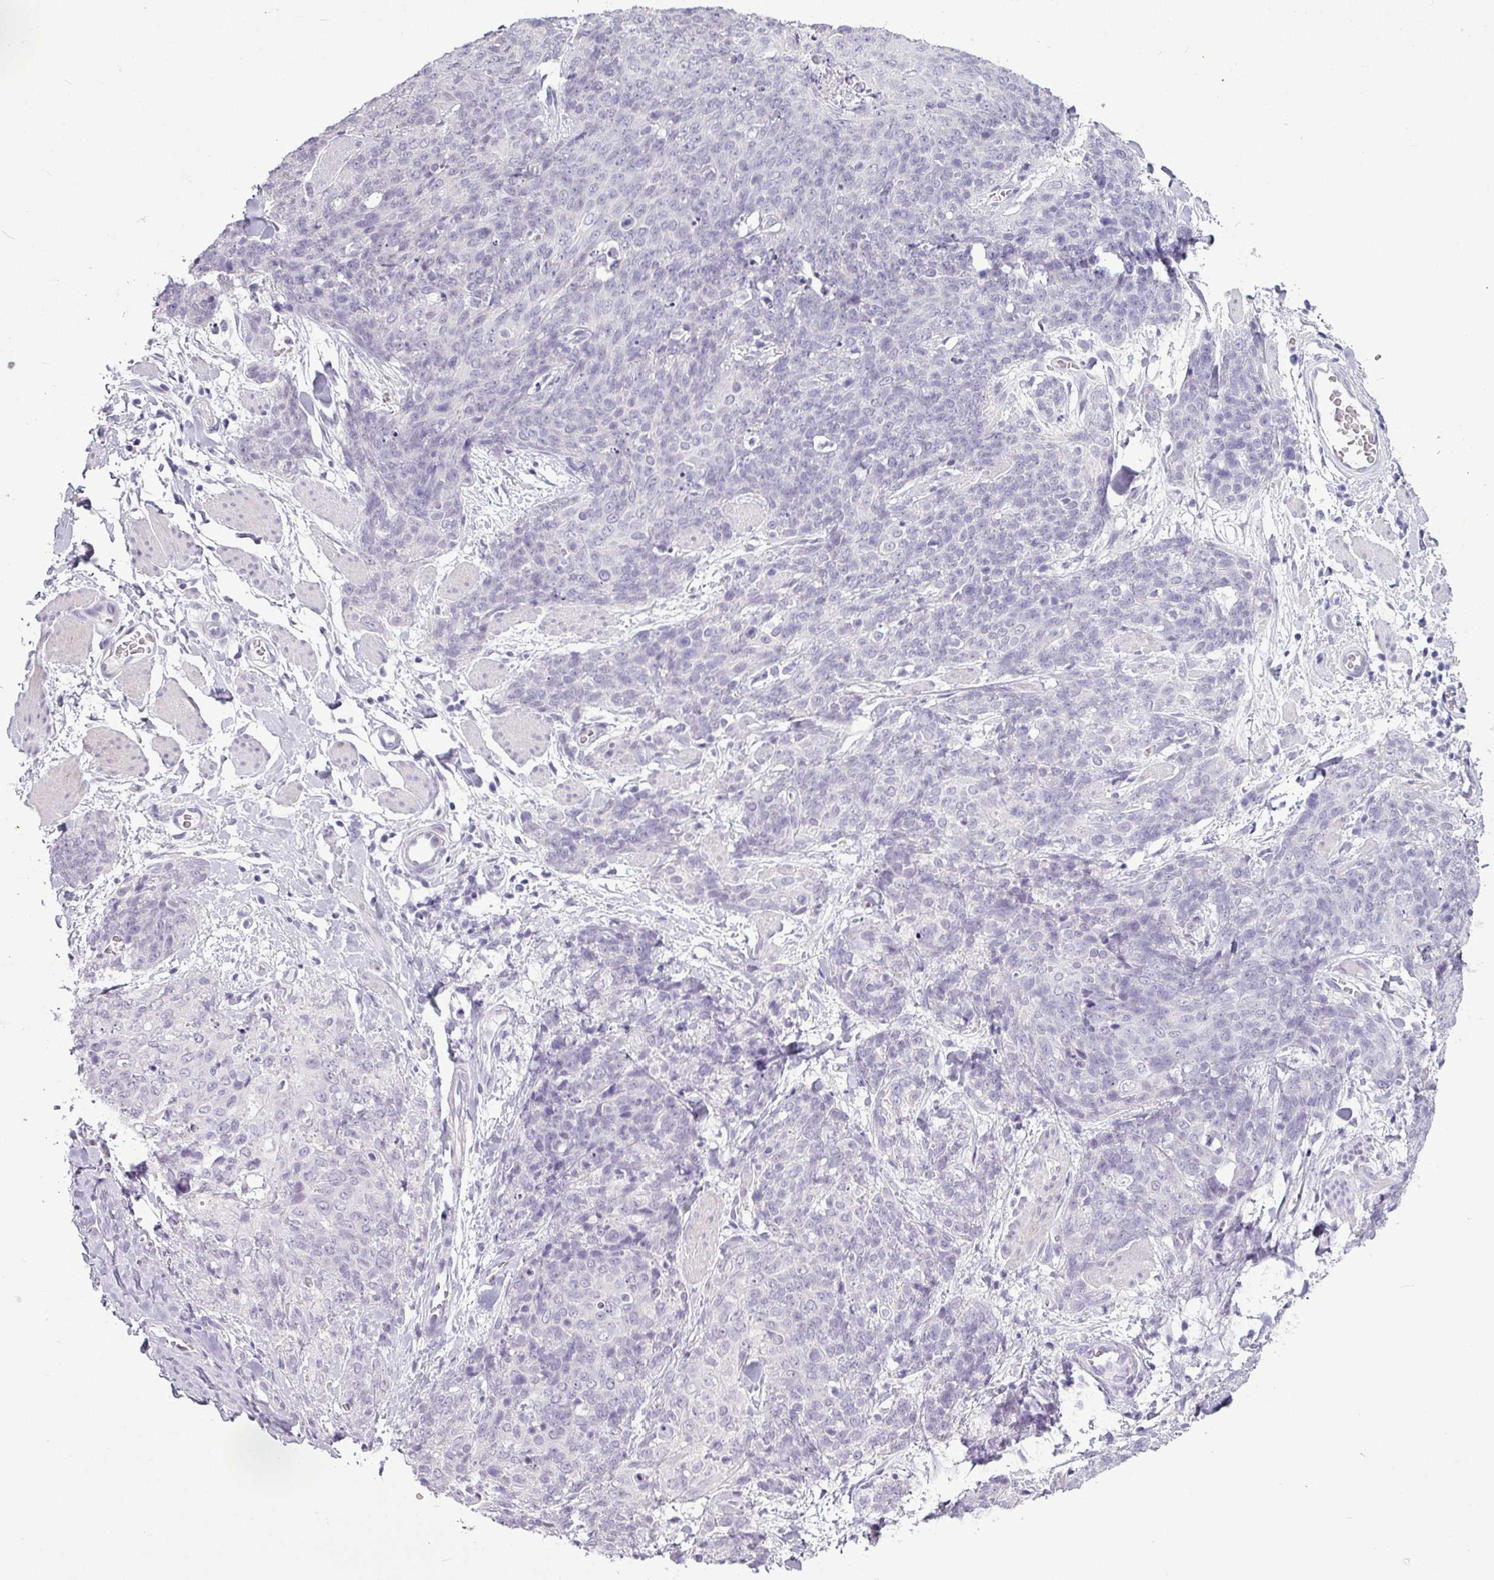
{"staining": {"intensity": "negative", "quantity": "none", "location": "none"}, "tissue": "skin cancer", "cell_type": "Tumor cells", "image_type": "cancer", "snomed": [{"axis": "morphology", "description": "Squamous cell carcinoma, NOS"}, {"axis": "topography", "description": "Skin"}, {"axis": "topography", "description": "Vulva"}], "caption": "Human squamous cell carcinoma (skin) stained for a protein using IHC displays no staining in tumor cells.", "gene": "AMY2A", "patient": {"sex": "female", "age": 85}}